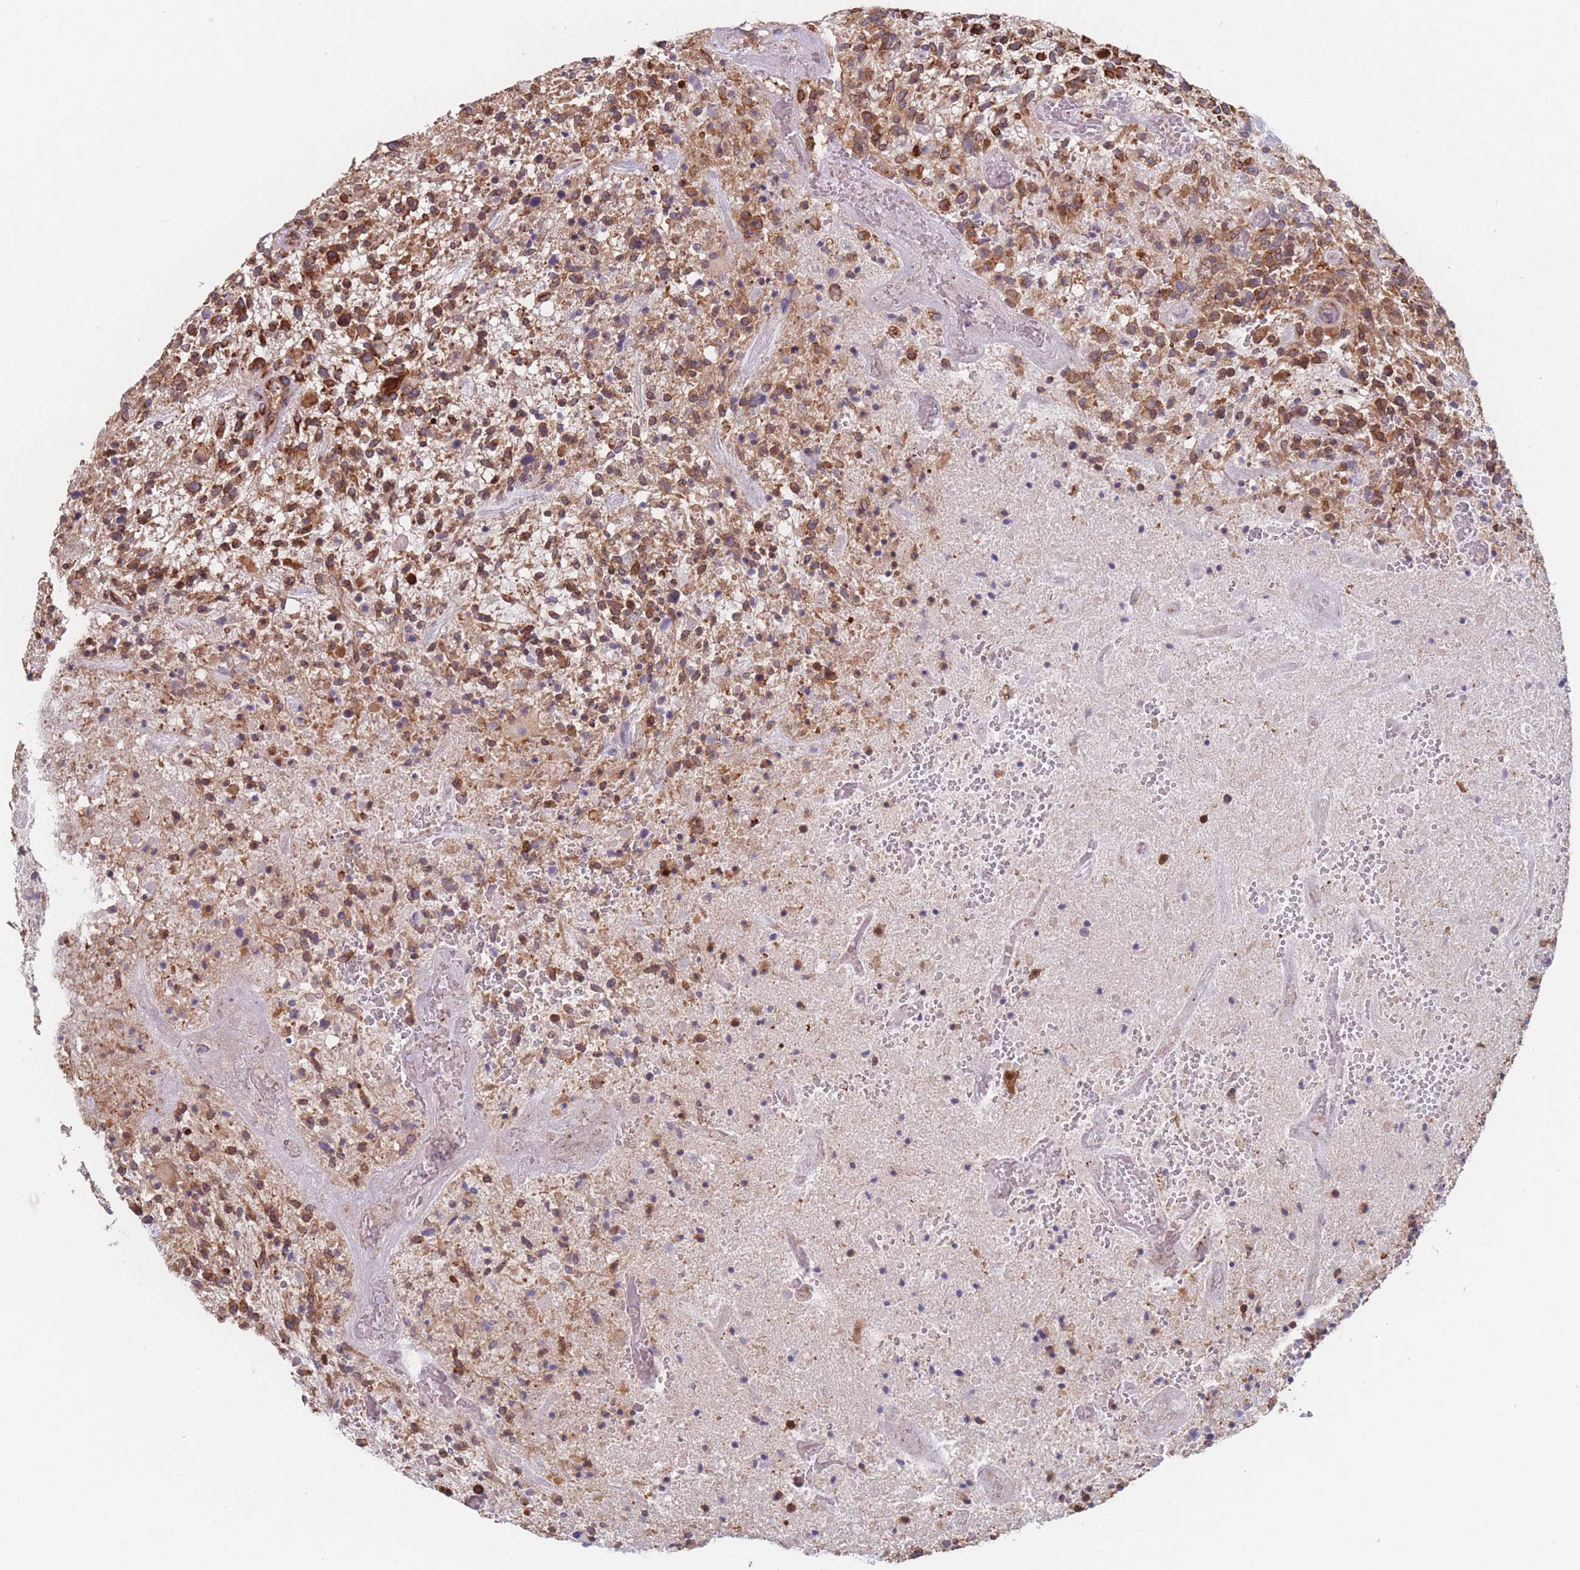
{"staining": {"intensity": "strong", "quantity": ">75%", "location": "cytoplasmic/membranous"}, "tissue": "glioma", "cell_type": "Tumor cells", "image_type": "cancer", "snomed": [{"axis": "morphology", "description": "Glioma, malignant, High grade"}, {"axis": "topography", "description": "Brain"}], "caption": "Glioma tissue shows strong cytoplasmic/membranous expression in approximately >75% of tumor cells (Brightfield microscopy of DAB IHC at high magnification).", "gene": "EEF1B2", "patient": {"sex": "male", "age": 47}}